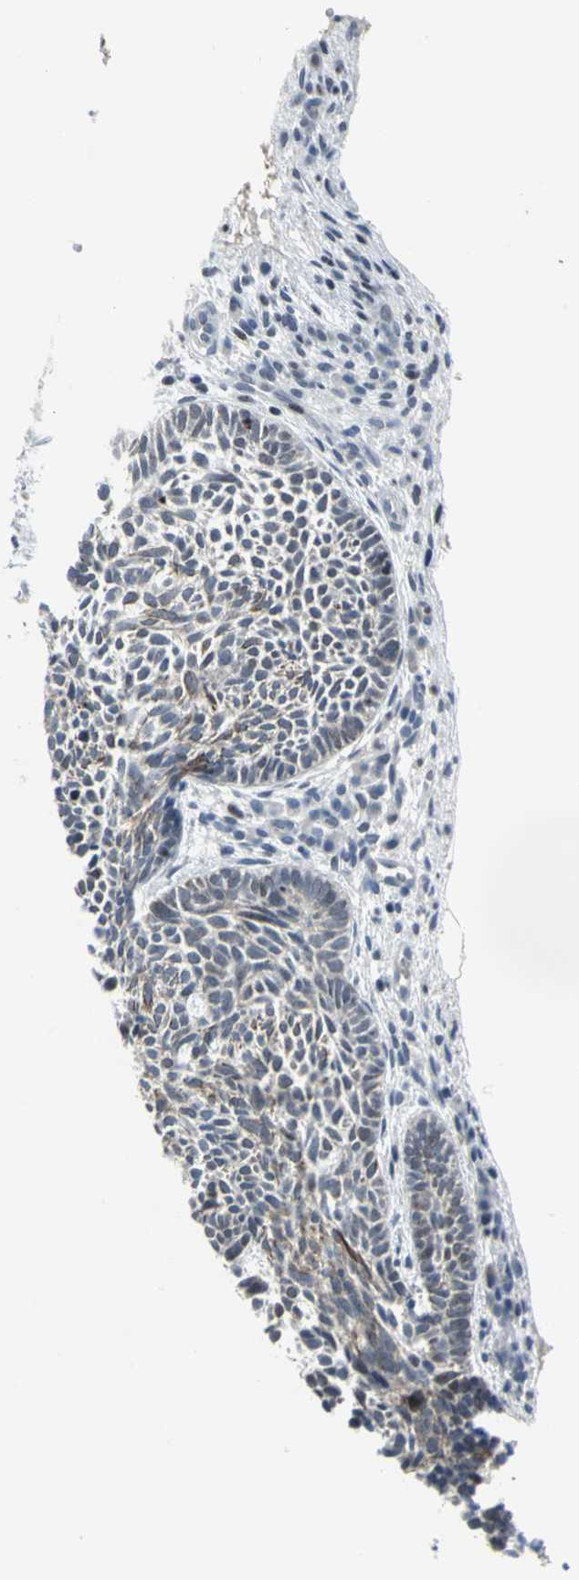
{"staining": {"intensity": "weak", "quantity": "25%-75%", "location": "cytoplasmic/membranous"}, "tissue": "skin cancer", "cell_type": "Tumor cells", "image_type": "cancer", "snomed": [{"axis": "morphology", "description": "Normal tissue, NOS"}, {"axis": "morphology", "description": "Basal cell carcinoma"}, {"axis": "topography", "description": "Skin"}], "caption": "Brown immunohistochemical staining in human skin cancer (basal cell carcinoma) shows weak cytoplasmic/membranous expression in approximately 25%-75% of tumor cells.", "gene": "RPA1", "patient": {"sex": "male", "age": 87}}